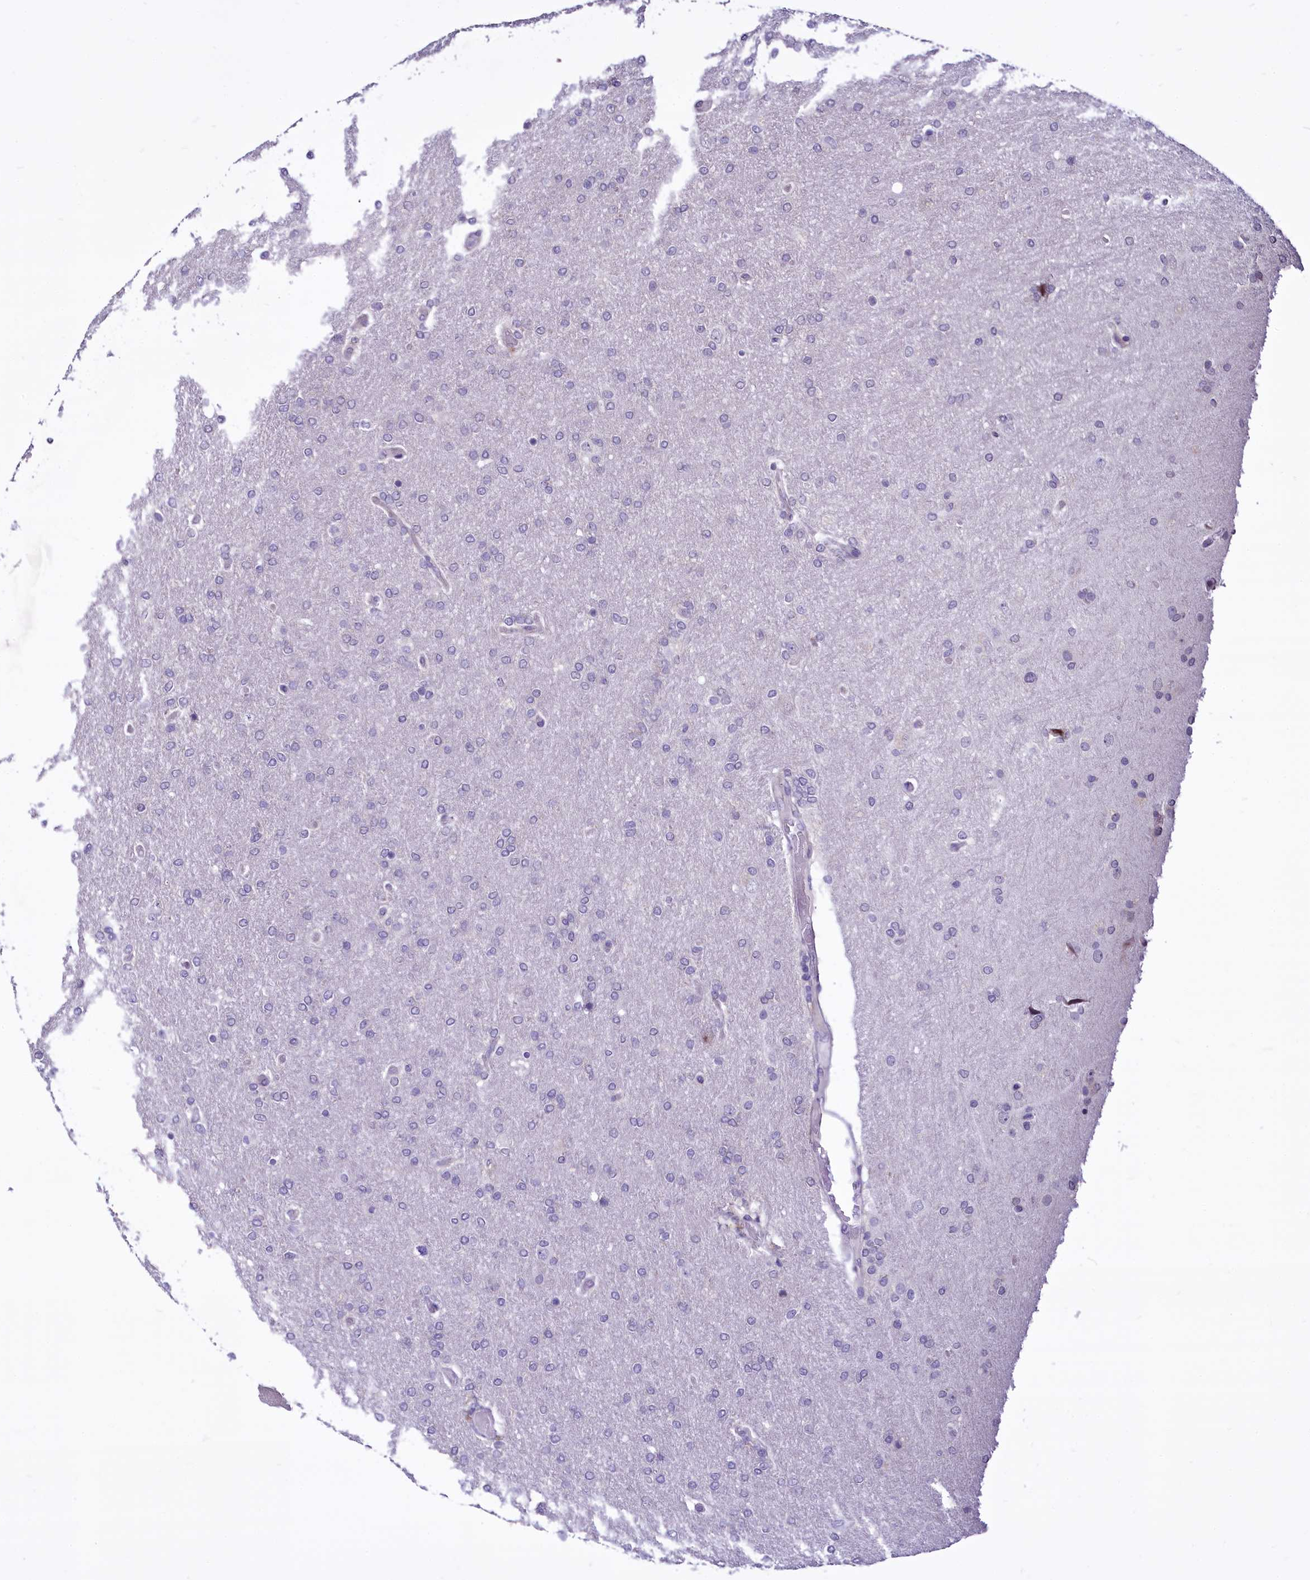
{"staining": {"intensity": "negative", "quantity": "none", "location": "none"}, "tissue": "glioma", "cell_type": "Tumor cells", "image_type": "cancer", "snomed": [{"axis": "morphology", "description": "Glioma, malignant, High grade"}, {"axis": "topography", "description": "Brain"}], "caption": "Human malignant high-grade glioma stained for a protein using immunohistochemistry shows no staining in tumor cells.", "gene": "BANK1", "patient": {"sex": "male", "age": 72}}